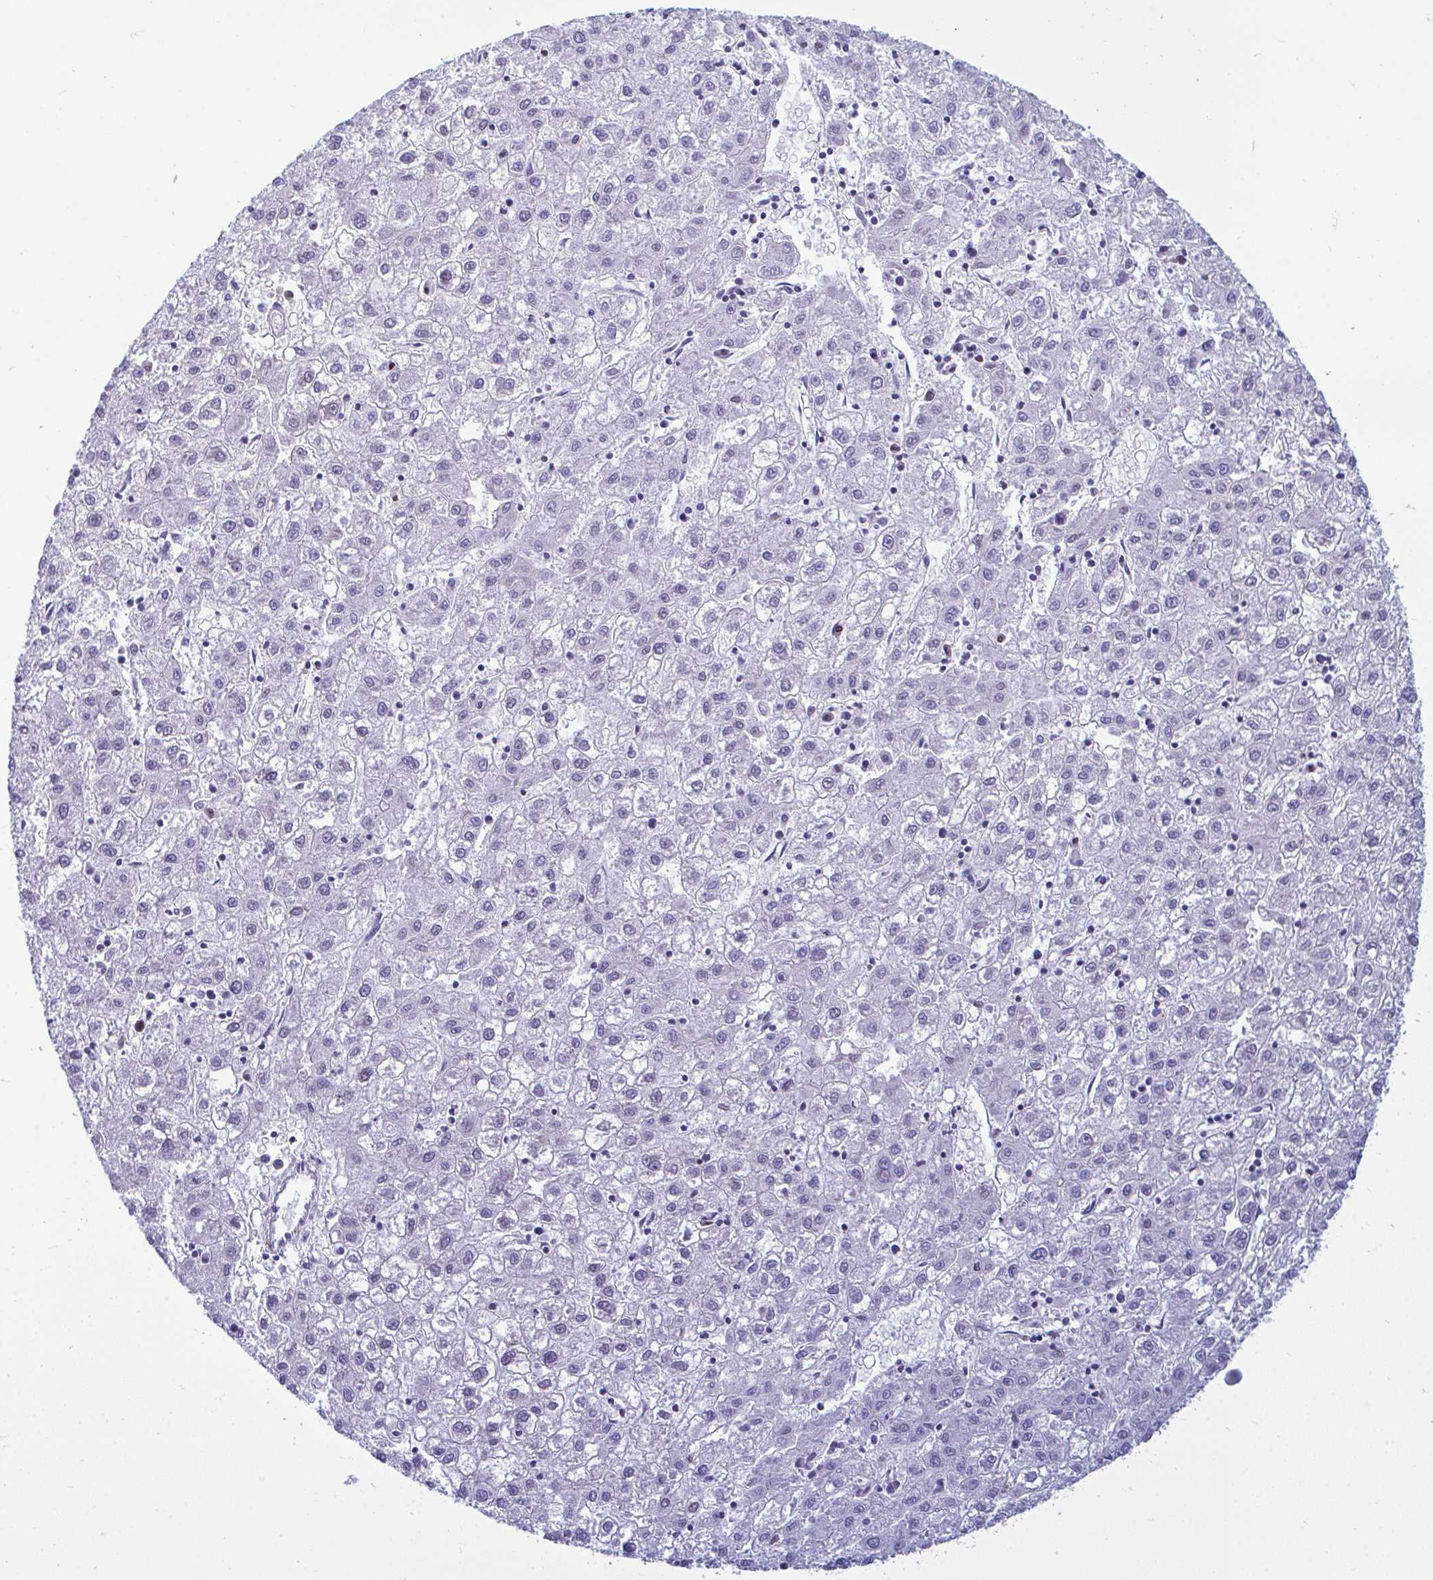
{"staining": {"intensity": "negative", "quantity": "none", "location": "none"}, "tissue": "liver cancer", "cell_type": "Tumor cells", "image_type": "cancer", "snomed": [{"axis": "morphology", "description": "Carcinoma, Hepatocellular, NOS"}, {"axis": "topography", "description": "Liver"}], "caption": "The histopathology image shows no staining of tumor cells in liver cancer (hepatocellular carcinoma).", "gene": "SLC25A51", "patient": {"sex": "male", "age": 72}}